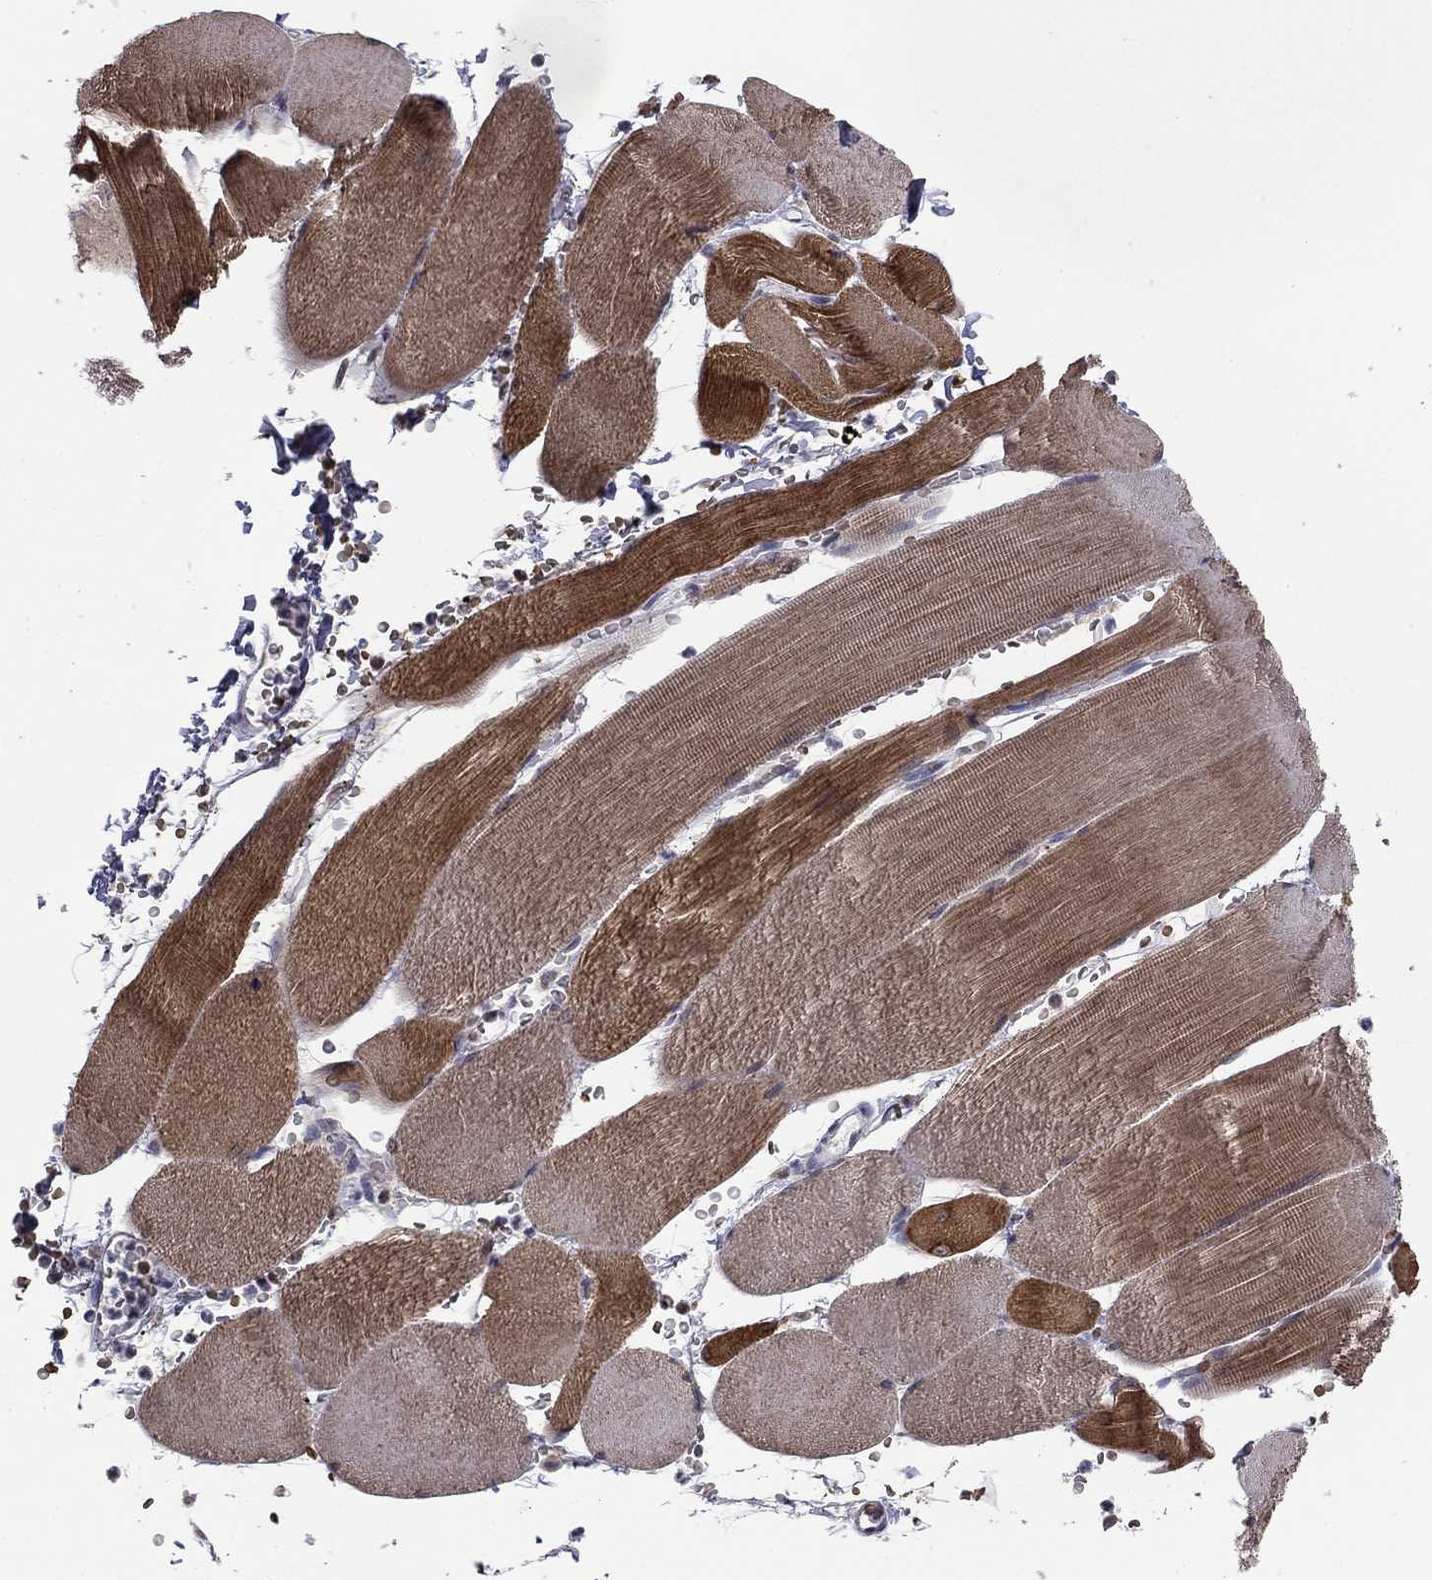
{"staining": {"intensity": "moderate", "quantity": "25%-75%", "location": "cytoplasmic/membranous"}, "tissue": "skeletal muscle", "cell_type": "Myocytes", "image_type": "normal", "snomed": [{"axis": "morphology", "description": "Normal tissue, NOS"}, {"axis": "topography", "description": "Skeletal muscle"}], "caption": "Brown immunohistochemical staining in normal human skeletal muscle displays moderate cytoplasmic/membranous positivity in about 25%-75% of myocytes. Ihc stains the protein of interest in brown and the nuclei are stained blue.", "gene": "HSPB2", "patient": {"sex": "male", "age": 56}}